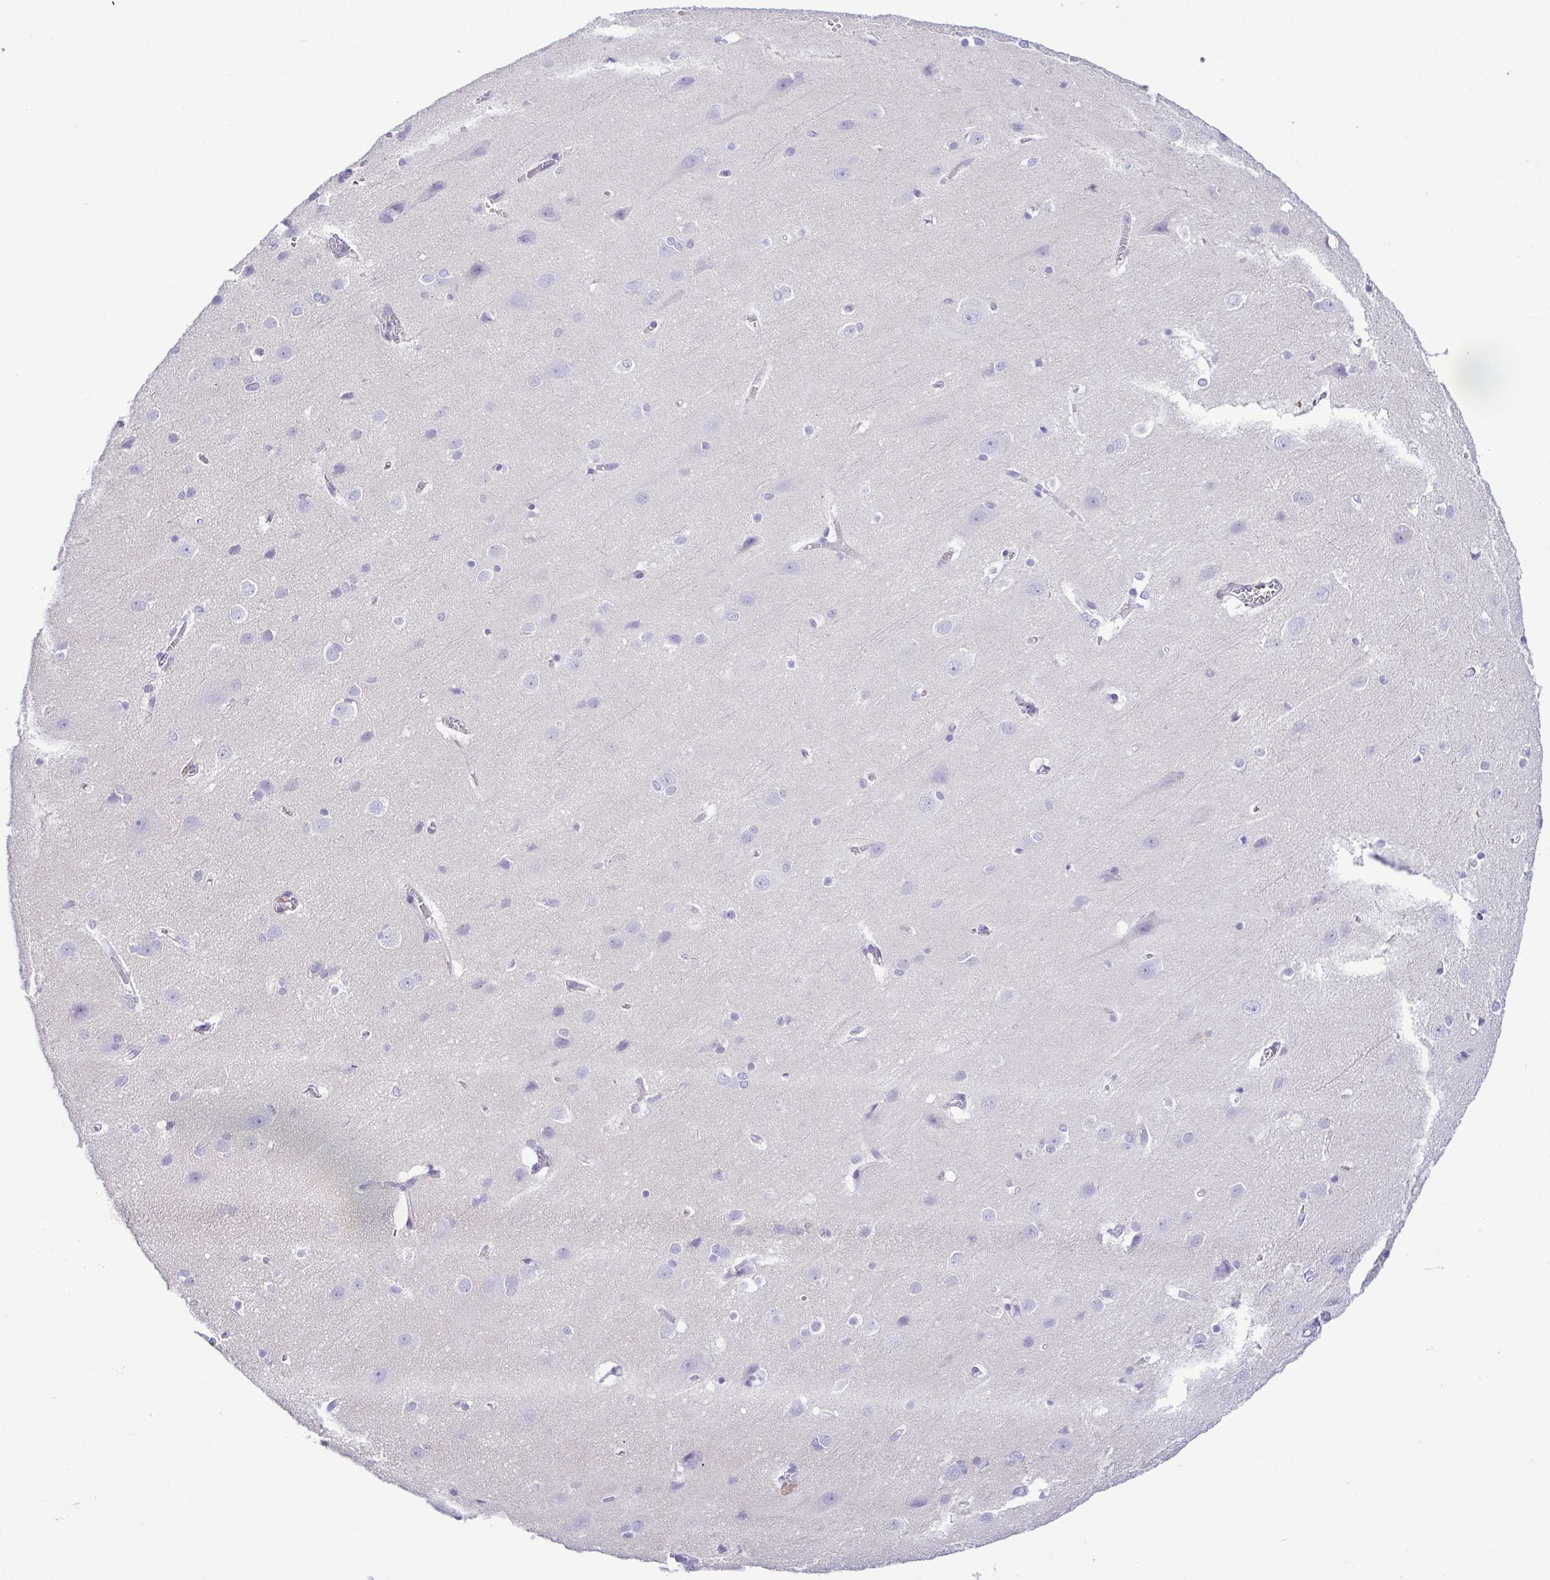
{"staining": {"intensity": "negative", "quantity": "none", "location": "none"}, "tissue": "cerebral cortex", "cell_type": "Endothelial cells", "image_type": "normal", "snomed": [{"axis": "morphology", "description": "Normal tissue, NOS"}, {"axis": "topography", "description": "Cerebral cortex"}], "caption": "A high-resolution histopathology image shows immunohistochemistry staining of benign cerebral cortex, which displays no significant positivity in endothelial cells.", "gene": "GPR182", "patient": {"sex": "male", "age": 37}}